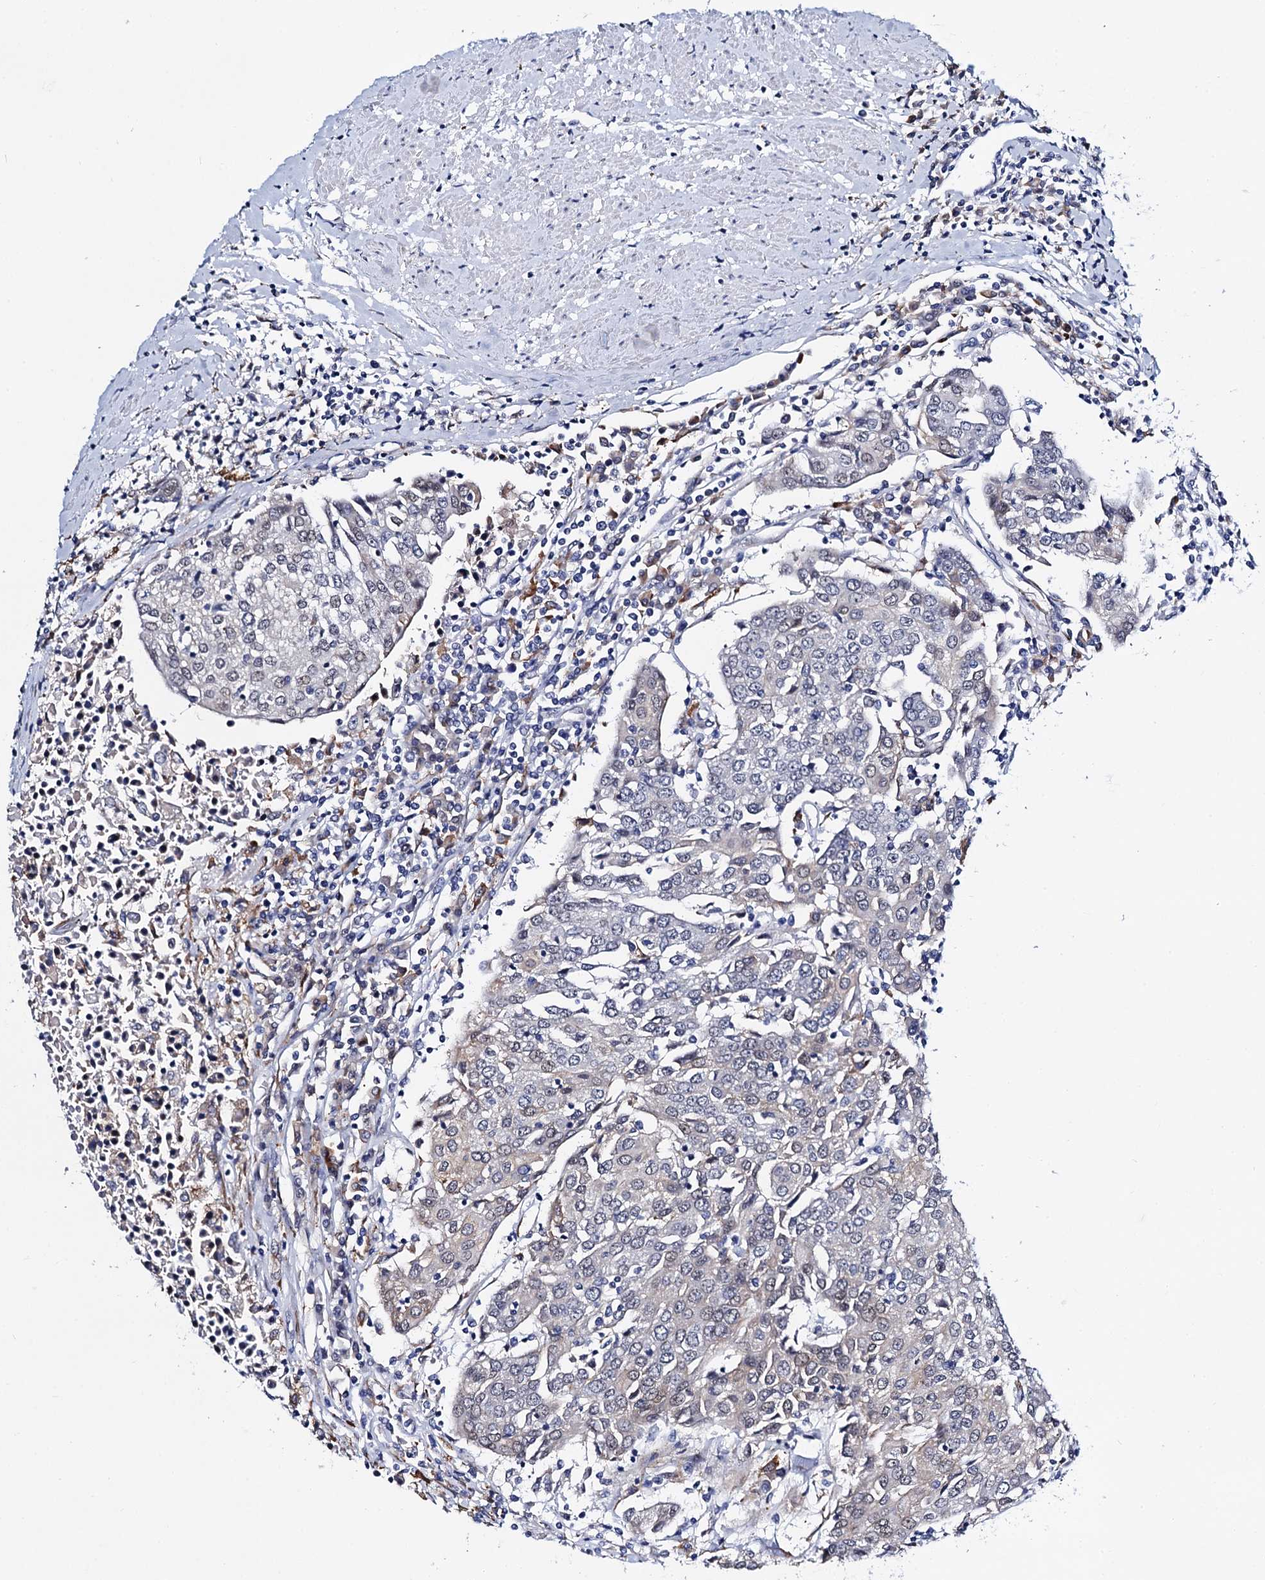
{"staining": {"intensity": "negative", "quantity": "none", "location": "none"}, "tissue": "urothelial cancer", "cell_type": "Tumor cells", "image_type": "cancer", "snomed": [{"axis": "morphology", "description": "Urothelial carcinoma, High grade"}, {"axis": "topography", "description": "Urinary bladder"}], "caption": "Histopathology image shows no protein staining in tumor cells of high-grade urothelial carcinoma tissue.", "gene": "SLC7A10", "patient": {"sex": "female", "age": 85}}